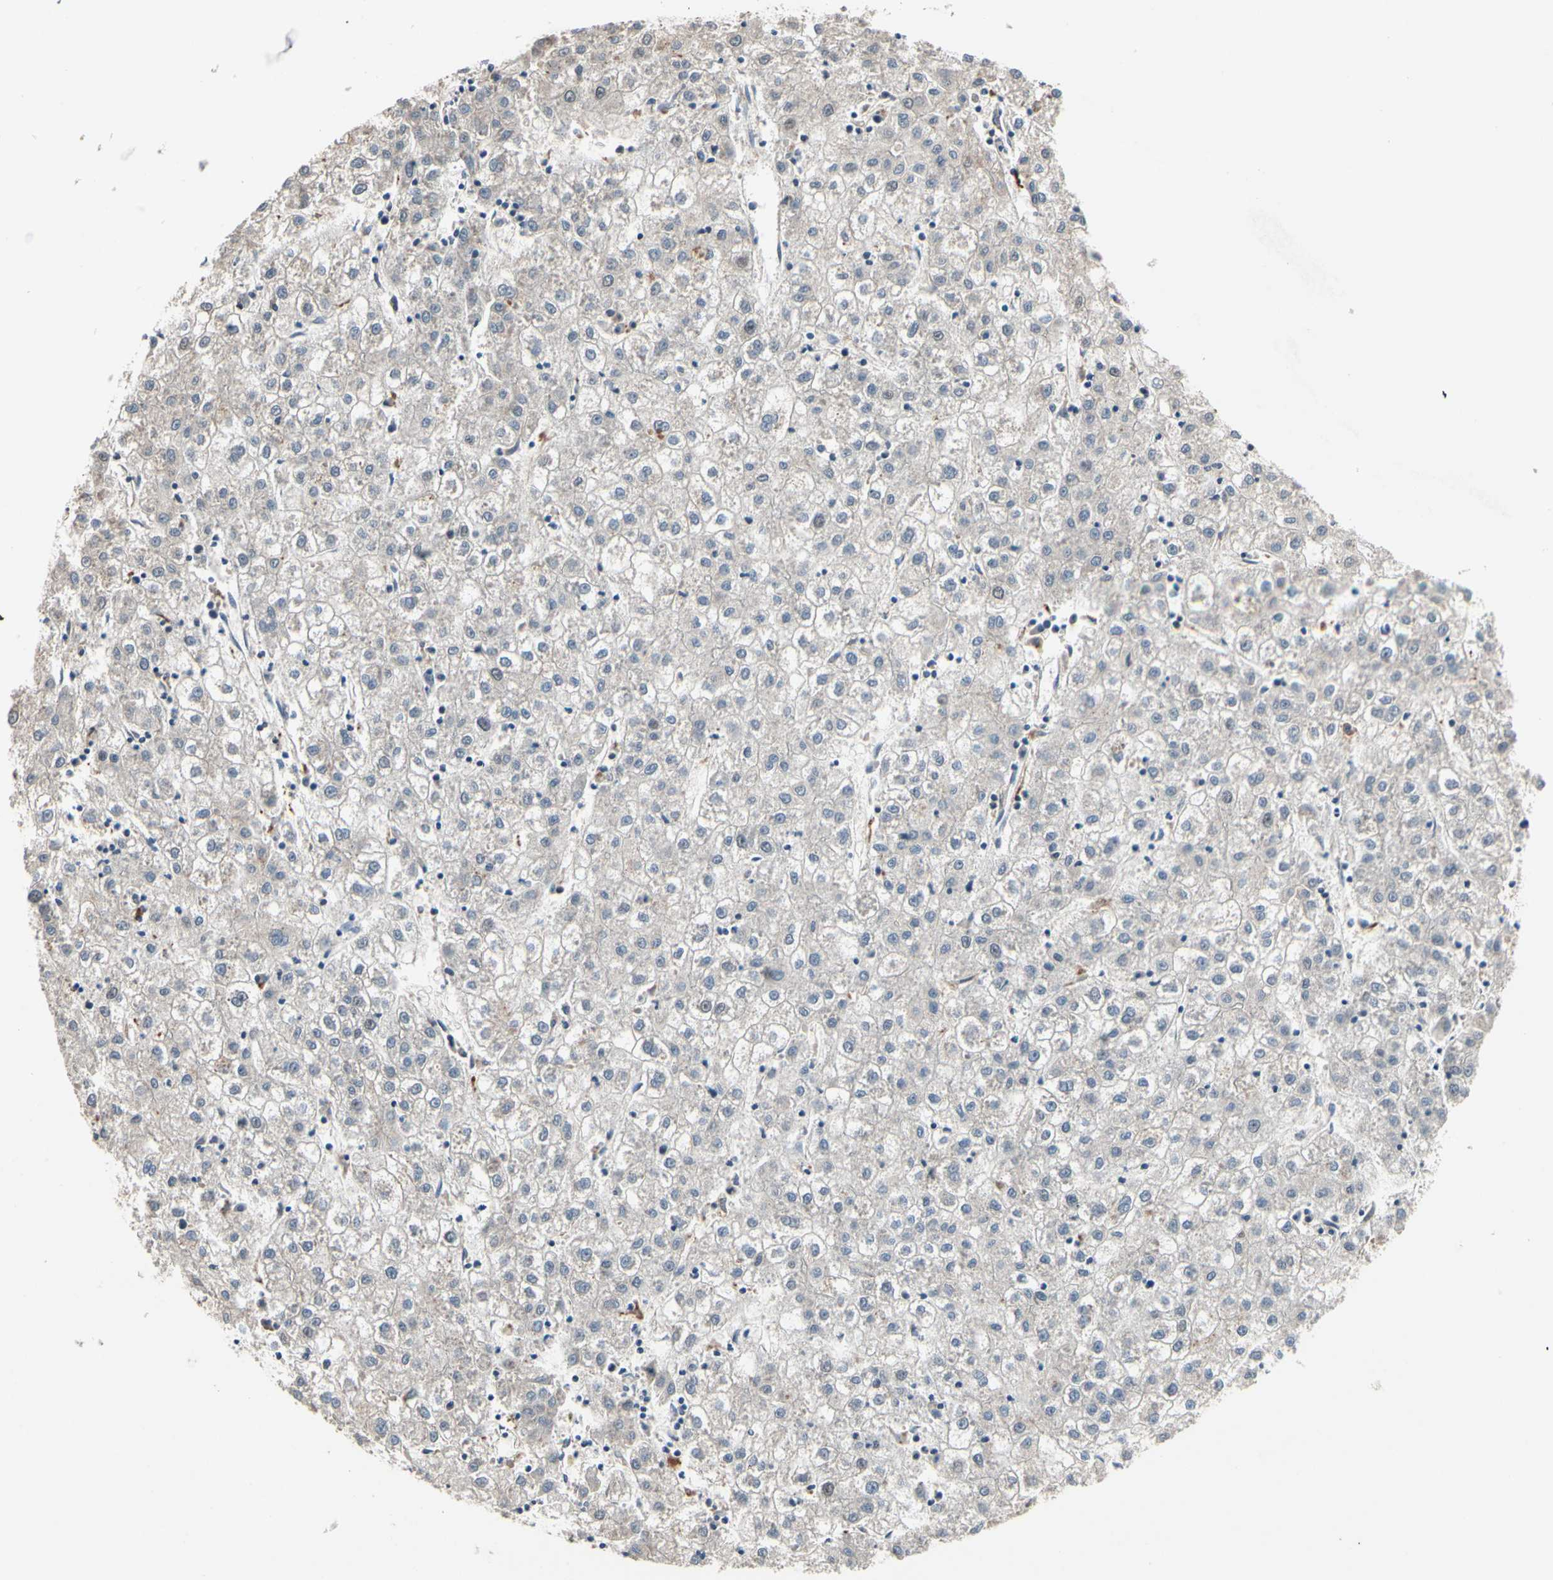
{"staining": {"intensity": "weak", "quantity": "<25%", "location": "cytoplasmic/membranous"}, "tissue": "liver cancer", "cell_type": "Tumor cells", "image_type": "cancer", "snomed": [{"axis": "morphology", "description": "Carcinoma, Hepatocellular, NOS"}, {"axis": "topography", "description": "Liver"}], "caption": "This micrograph is of liver cancer (hepatocellular carcinoma) stained with immunohistochemistry to label a protein in brown with the nuclei are counter-stained blue. There is no expression in tumor cells.", "gene": "ZKSCAN4", "patient": {"sex": "male", "age": 72}}